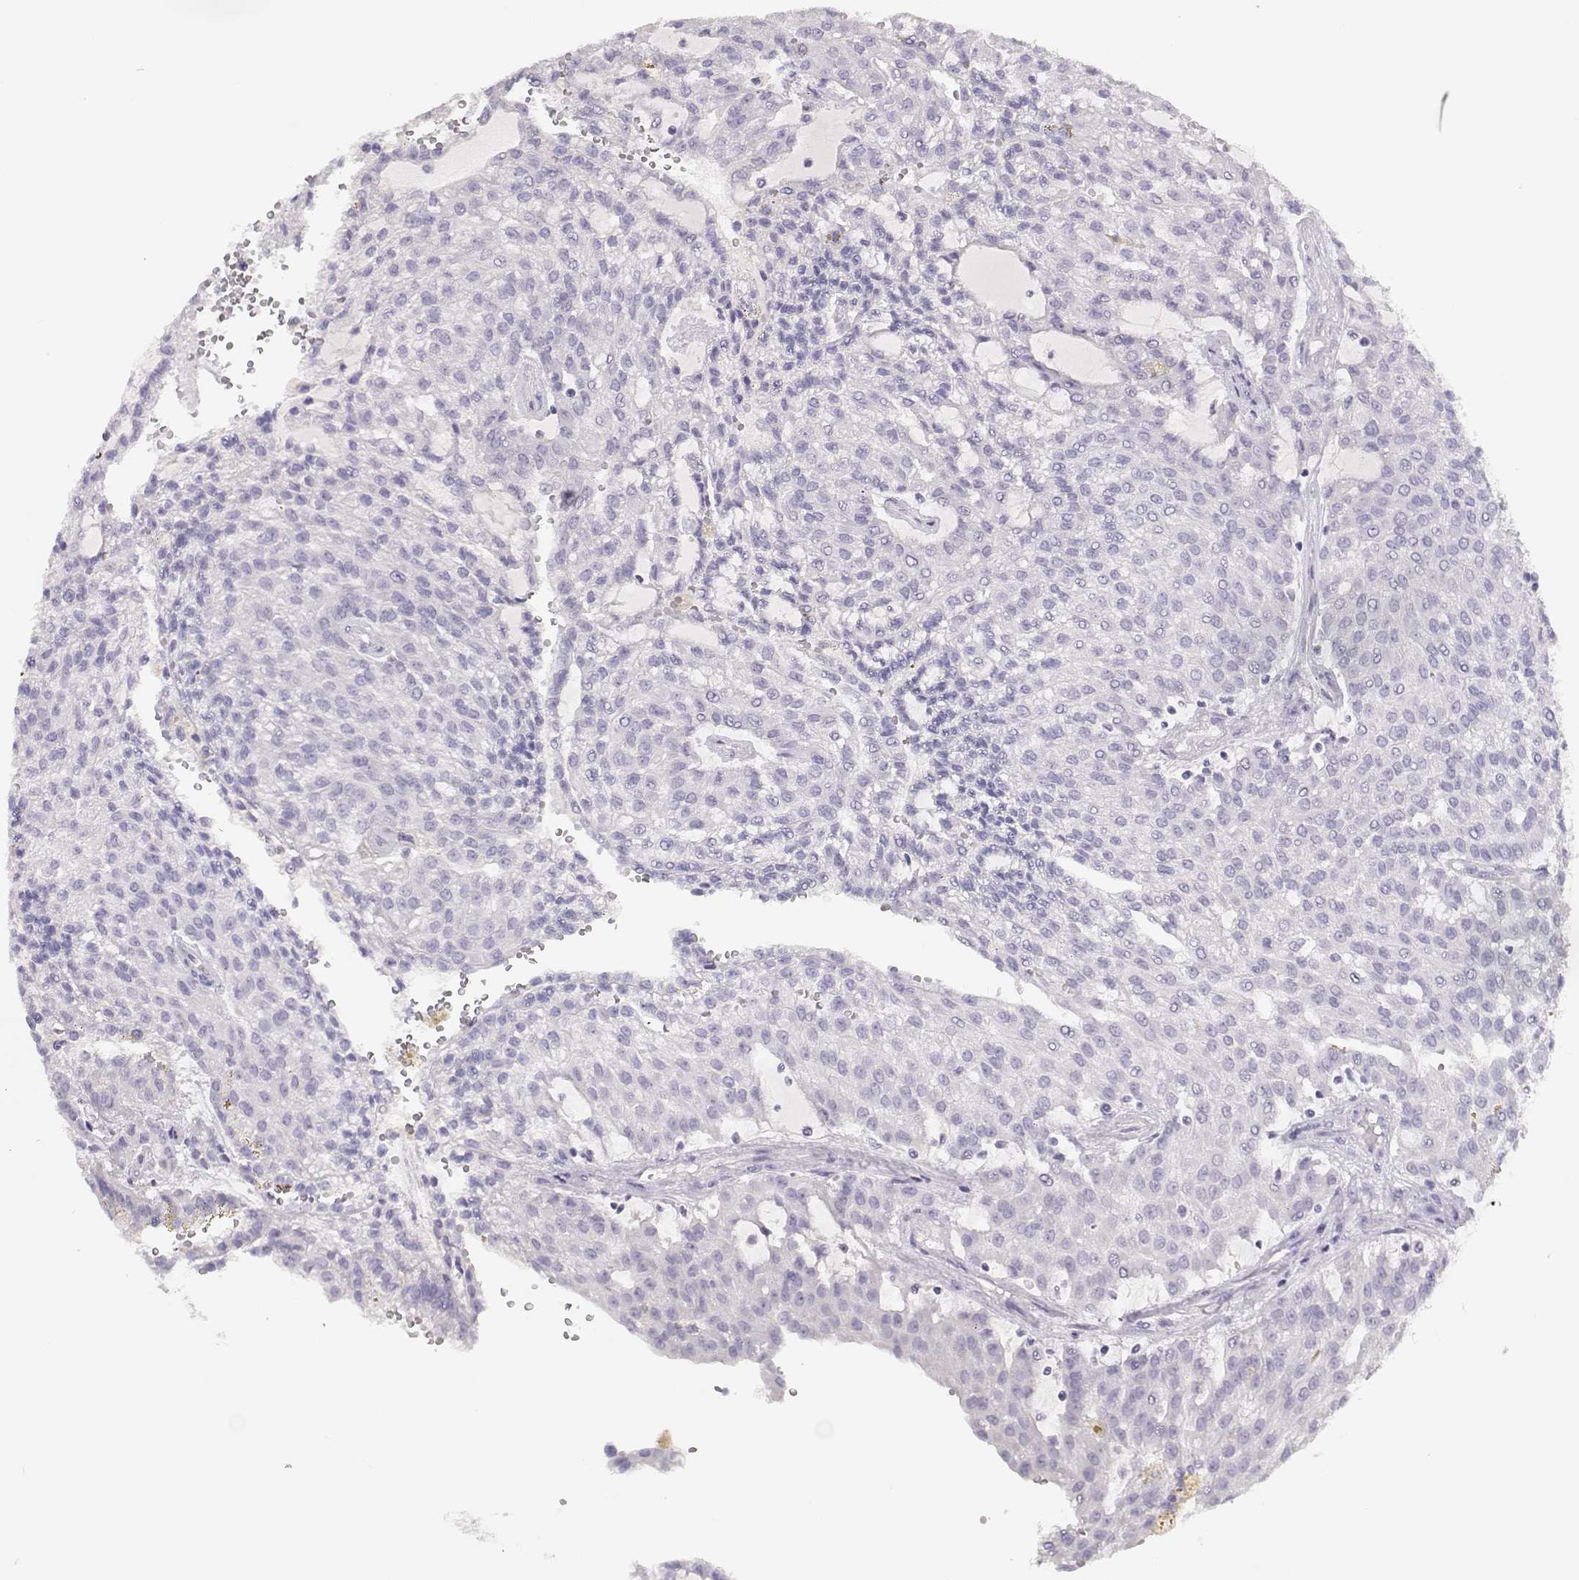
{"staining": {"intensity": "negative", "quantity": "none", "location": "none"}, "tissue": "renal cancer", "cell_type": "Tumor cells", "image_type": "cancer", "snomed": [{"axis": "morphology", "description": "Adenocarcinoma, NOS"}, {"axis": "topography", "description": "Kidney"}], "caption": "Tumor cells are negative for brown protein staining in adenocarcinoma (renal).", "gene": "OPN5", "patient": {"sex": "male", "age": 63}}